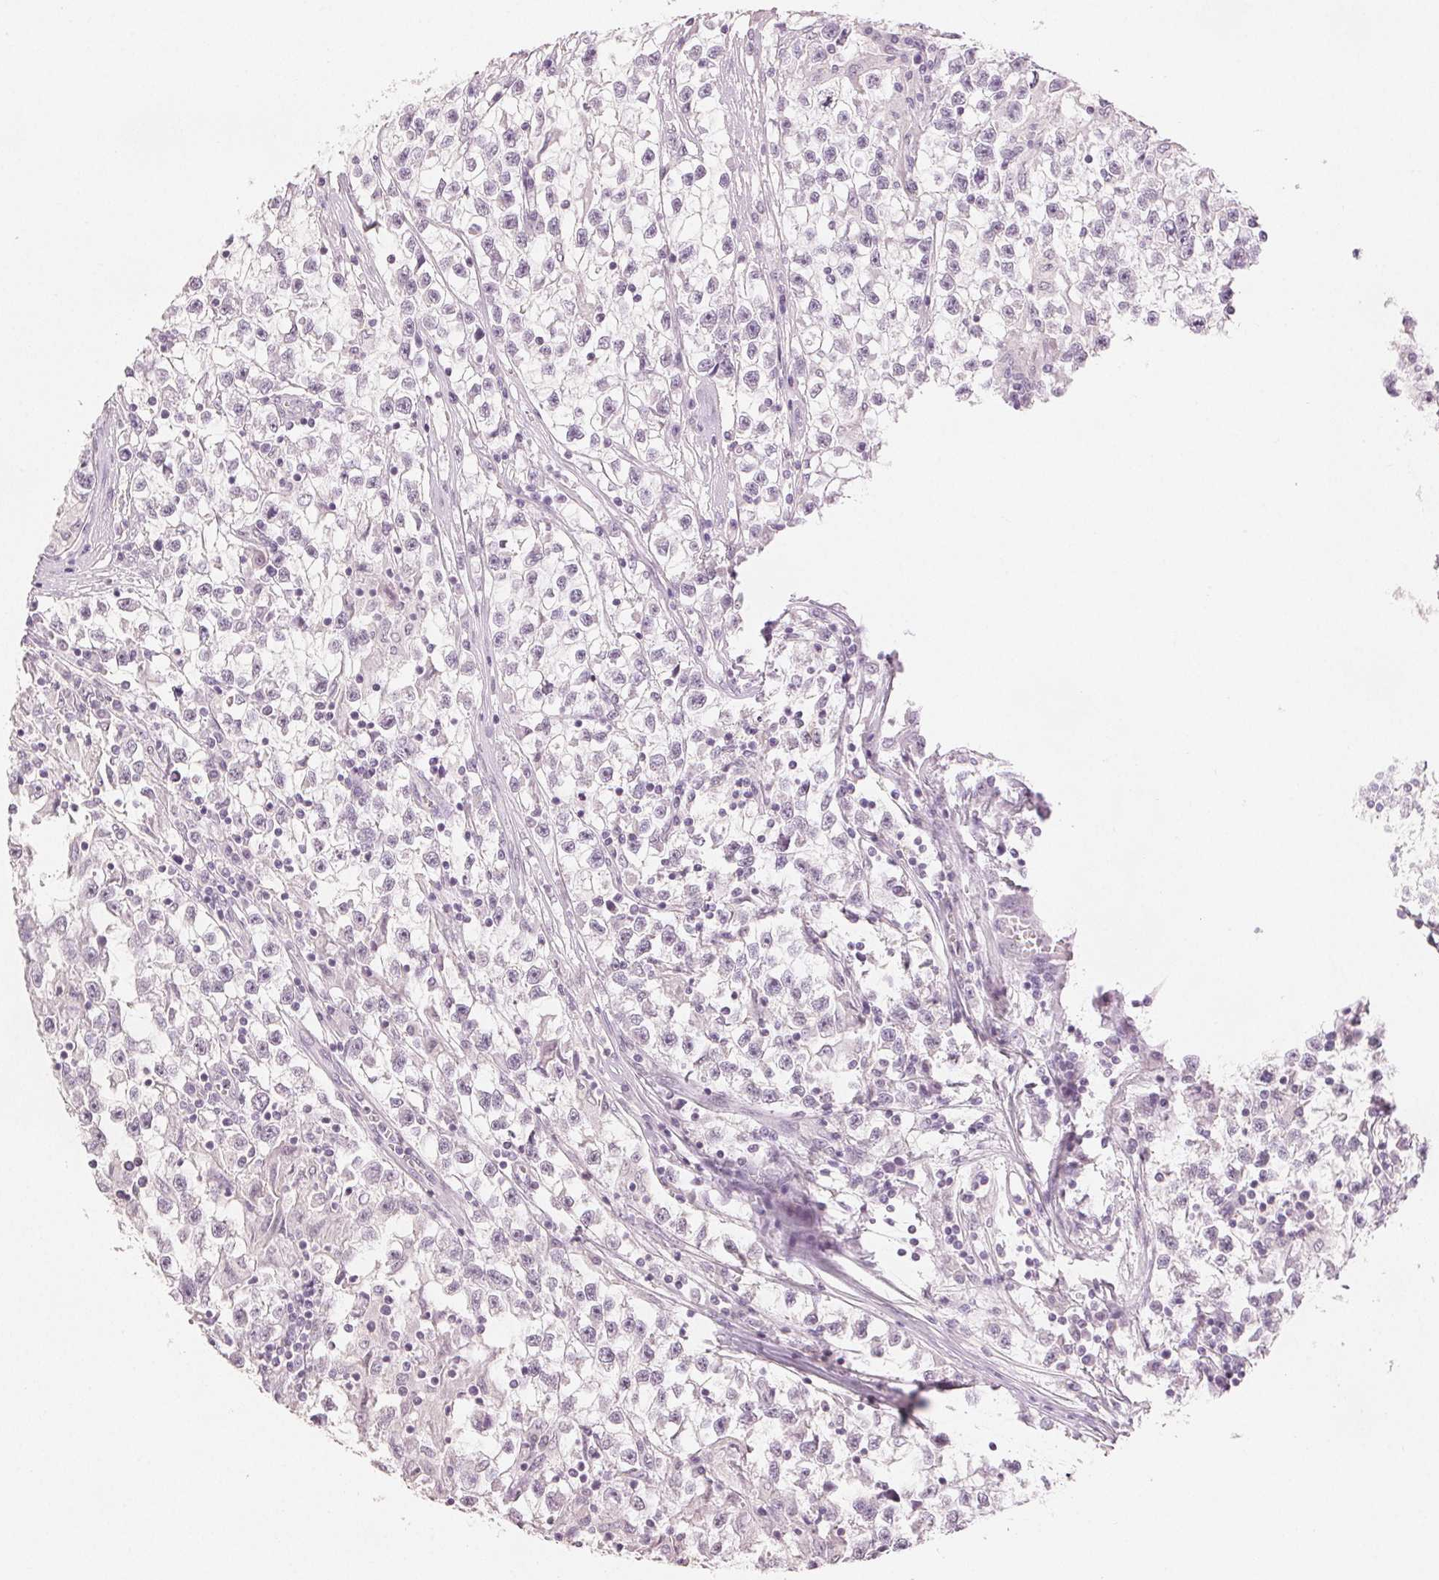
{"staining": {"intensity": "negative", "quantity": "none", "location": "none"}, "tissue": "testis cancer", "cell_type": "Tumor cells", "image_type": "cancer", "snomed": [{"axis": "morphology", "description": "Seminoma, NOS"}, {"axis": "topography", "description": "Testis"}], "caption": "Testis cancer stained for a protein using IHC exhibits no staining tumor cells.", "gene": "SCGN", "patient": {"sex": "male", "age": 31}}